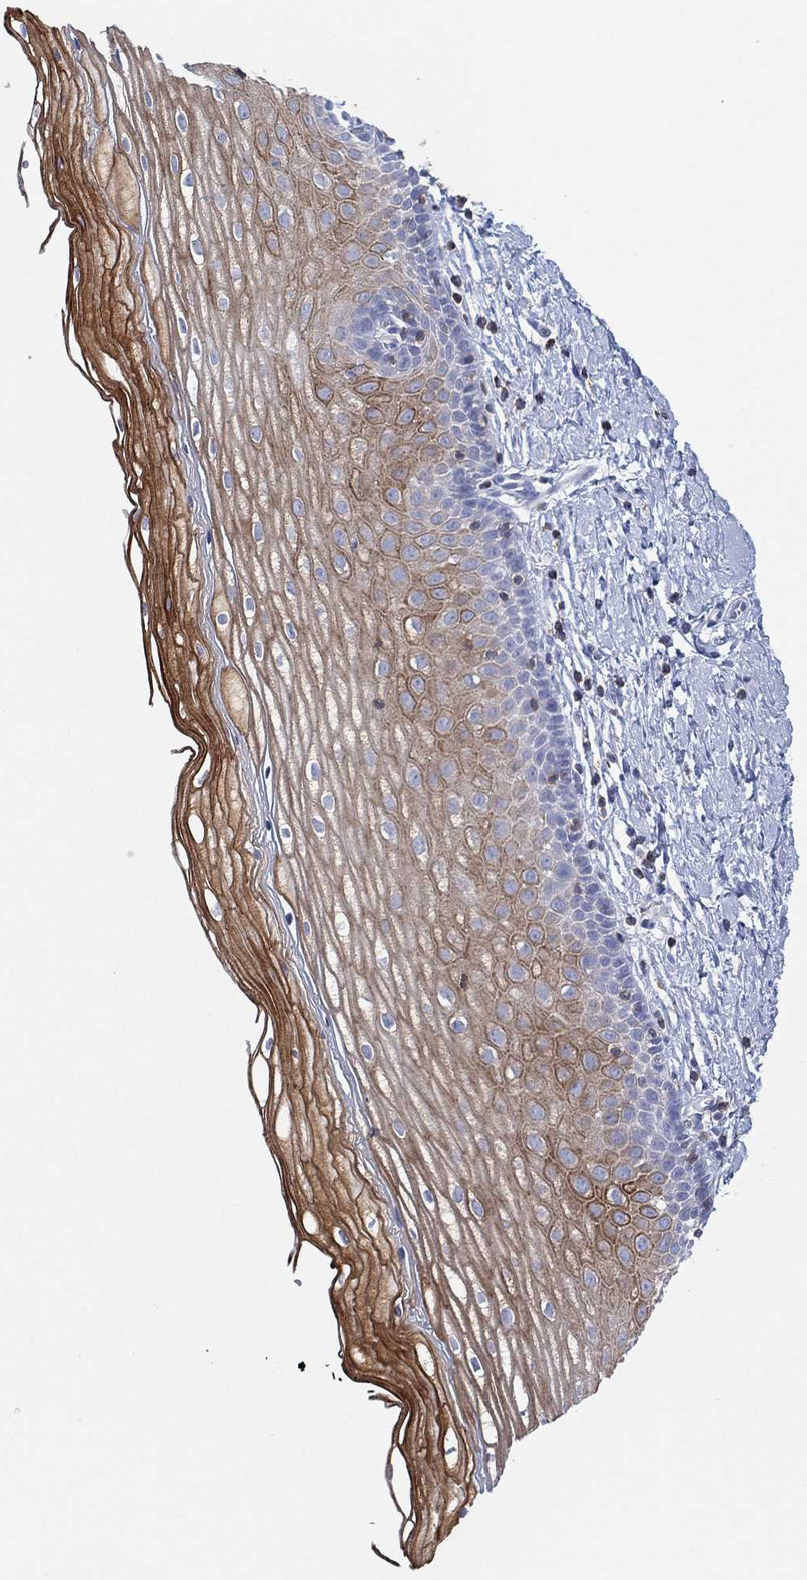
{"staining": {"intensity": "moderate", "quantity": "25%-75%", "location": "cytoplasmic/membranous"}, "tissue": "cervix", "cell_type": "Squamous epithelial cells", "image_type": "normal", "snomed": [{"axis": "morphology", "description": "Normal tissue, NOS"}, {"axis": "topography", "description": "Cervix"}], "caption": "Normal cervix displays moderate cytoplasmic/membranous staining in about 25%-75% of squamous epithelial cells, visualized by immunohistochemistry.", "gene": "SEPTIN1", "patient": {"sex": "female", "age": 37}}